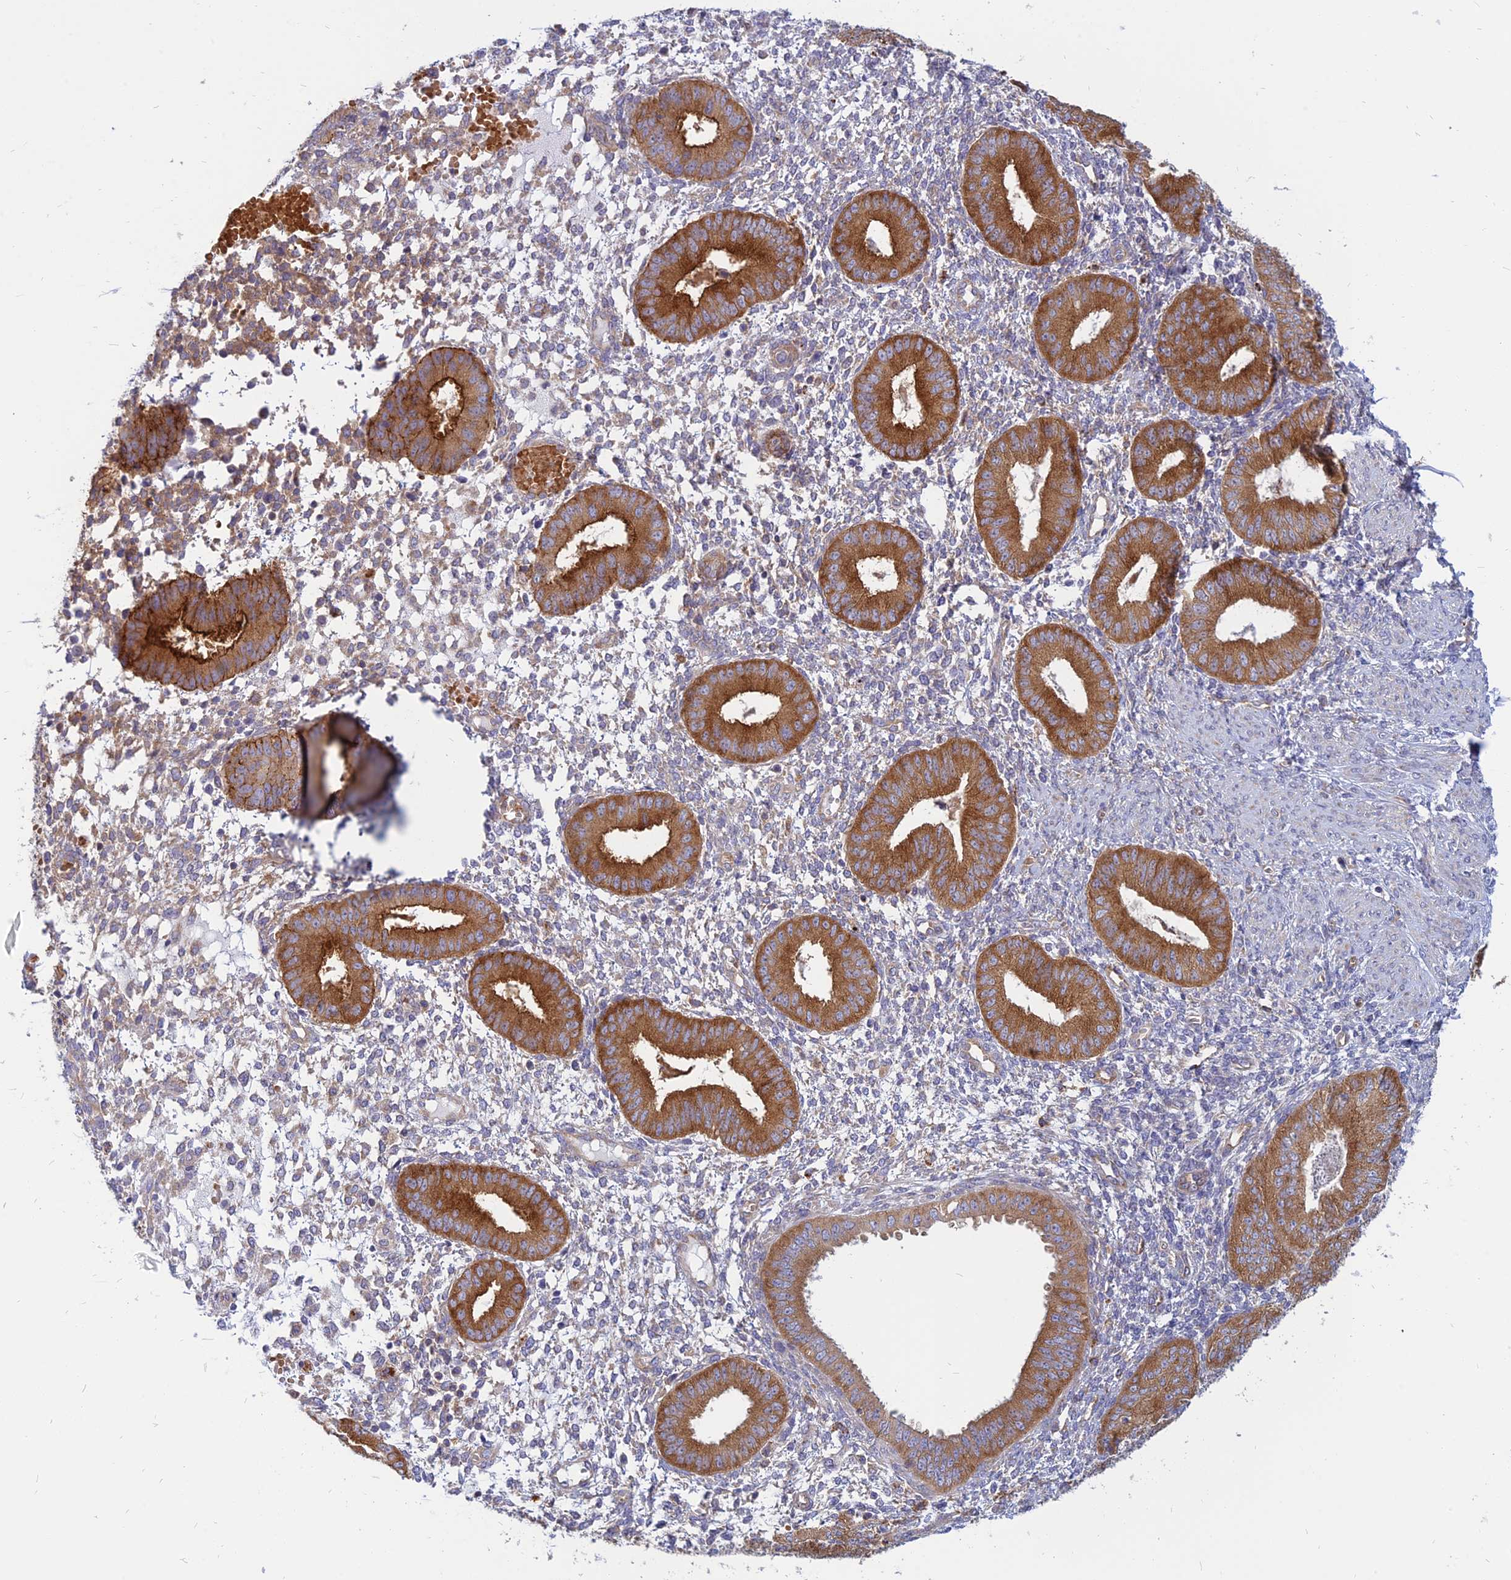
{"staining": {"intensity": "moderate", "quantity": "<25%", "location": "cytoplasmic/membranous"}, "tissue": "endometrium", "cell_type": "Cells in endometrial stroma", "image_type": "normal", "snomed": [{"axis": "morphology", "description": "Normal tissue, NOS"}, {"axis": "topography", "description": "Endometrium"}], "caption": "A low amount of moderate cytoplasmic/membranous staining is seen in about <25% of cells in endometrial stroma in unremarkable endometrium. Nuclei are stained in blue.", "gene": "PHKA2", "patient": {"sex": "female", "age": 49}}